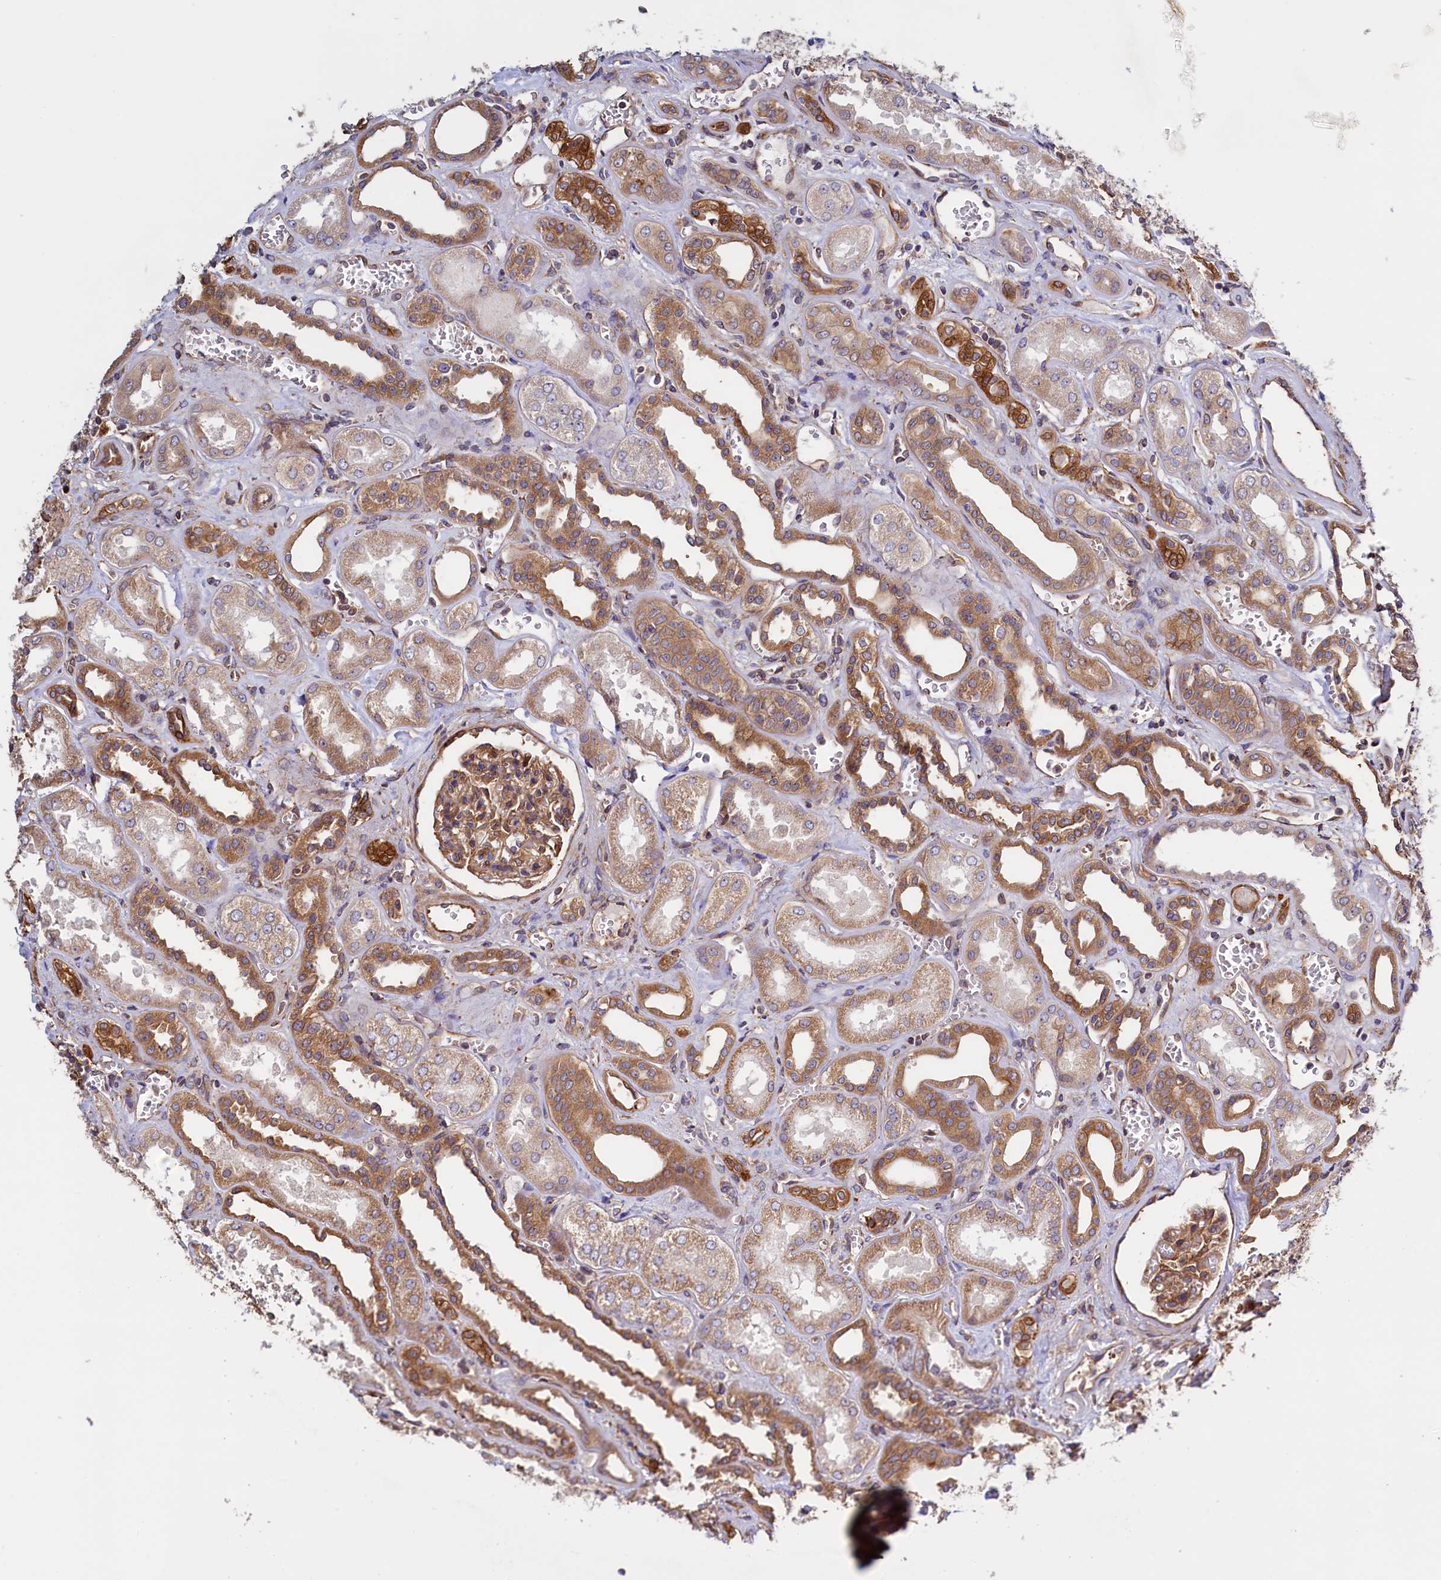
{"staining": {"intensity": "moderate", "quantity": ">75%", "location": "cytoplasmic/membranous"}, "tissue": "kidney", "cell_type": "Cells in glomeruli", "image_type": "normal", "snomed": [{"axis": "morphology", "description": "Normal tissue, NOS"}, {"axis": "morphology", "description": "Adenocarcinoma, NOS"}, {"axis": "topography", "description": "Kidney"}], "caption": "Immunohistochemistry (IHC) (DAB) staining of normal human kidney exhibits moderate cytoplasmic/membranous protein positivity in approximately >75% of cells in glomeruli.", "gene": "ATXN2L", "patient": {"sex": "female", "age": 68}}